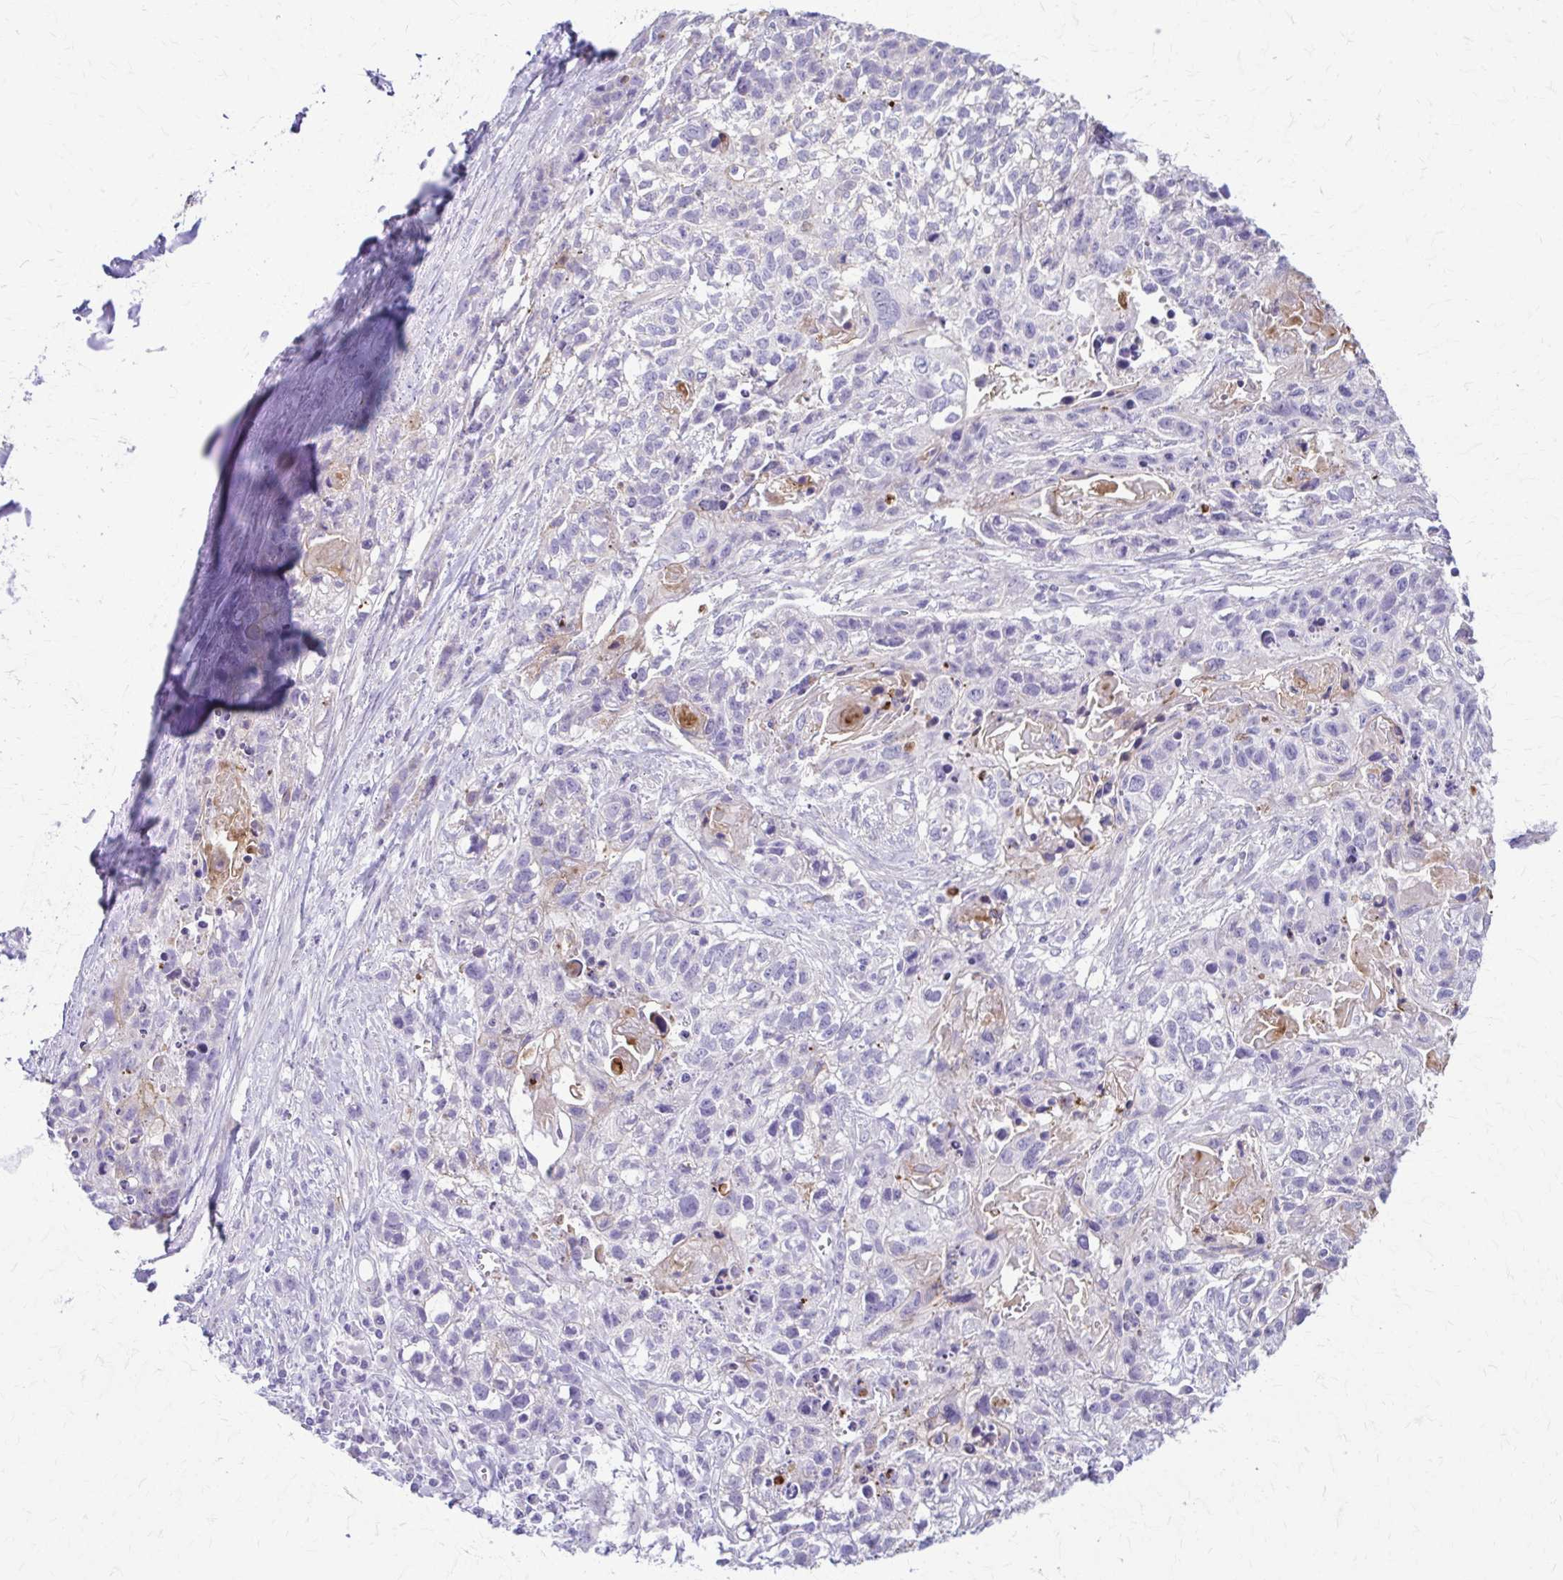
{"staining": {"intensity": "negative", "quantity": "none", "location": "none"}, "tissue": "lung cancer", "cell_type": "Tumor cells", "image_type": "cancer", "snomed": [{"axis": "morphology", "description": "Squamous cell carcinoma, NOS"}, {"axis": "topography", "description": "Lung"}], "caption": "An image of lung squamous cell carcinoma stained for a protein exhibits no brown staining in tumor cells. The staining is performed using DAB (3,3'-diaminobenzidine) brown chromogen with nuclei counter-stained in using hematoxylin.", "gene": "DSP", "patient": {"sex": "male", "age": 74}}